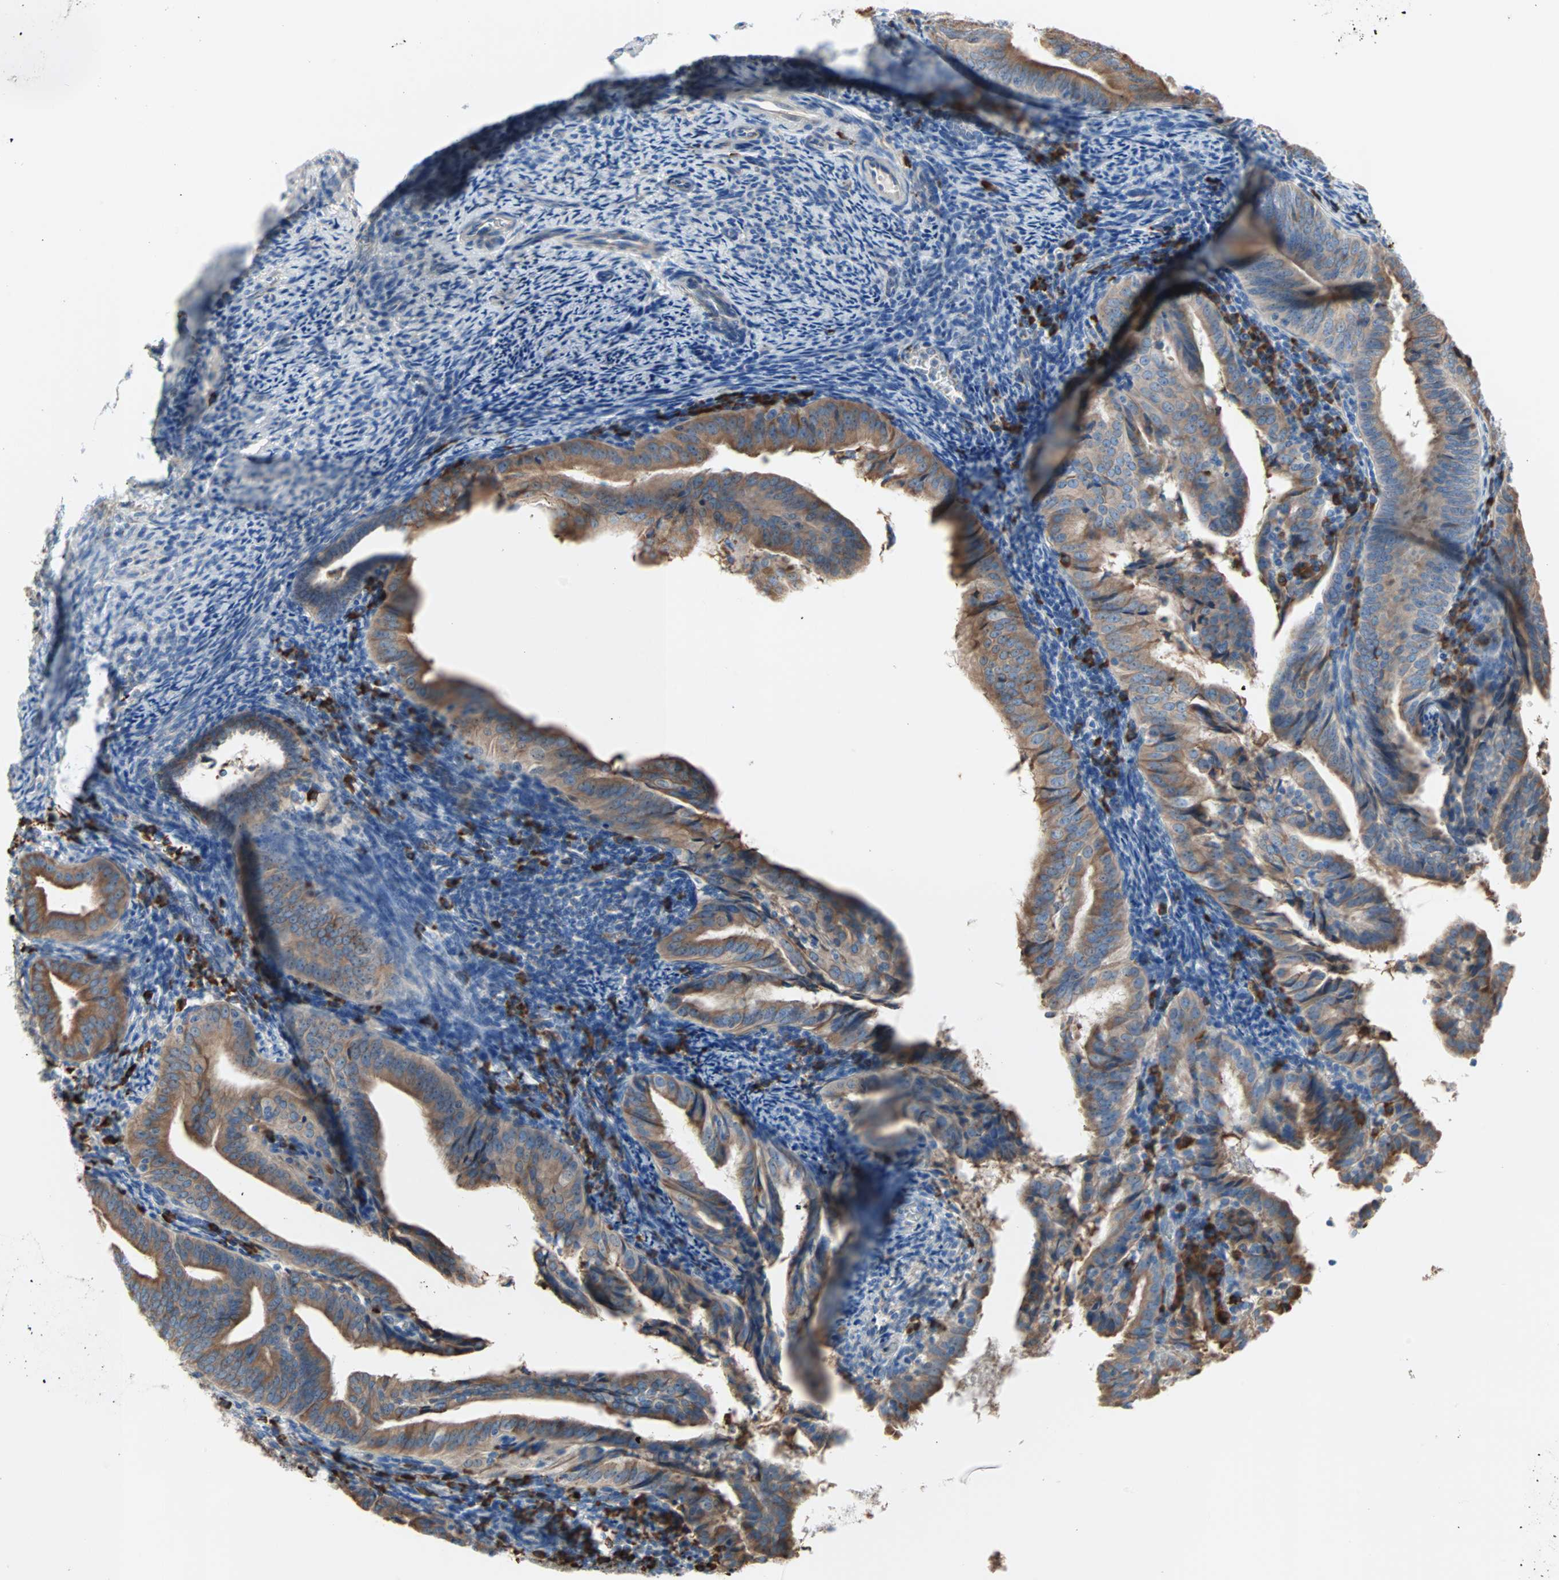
{"staining": {"intensity": "moderate", "quantity": ">75%", "location": "cytoplasmic/membranous"}, "tissue": "endometrial cancer", "cell_type": "Tumor cells", "image_type": "cancer", "snomed": [{"axis": "morphology", "description": "Adenocarcinoma, NOS"}, {"axis": "topography", "description": "Endometrium"}], "caption": "Approximately >75% of tumor cells in human endometrial cancer (adenocarcinoma) reveal moderate cytoplasmic/membranous protein expression as visualized by brown immunohistochemical staining.", "gene": "PLCXD1", "patient": {"sex": "female", "age": 58}}